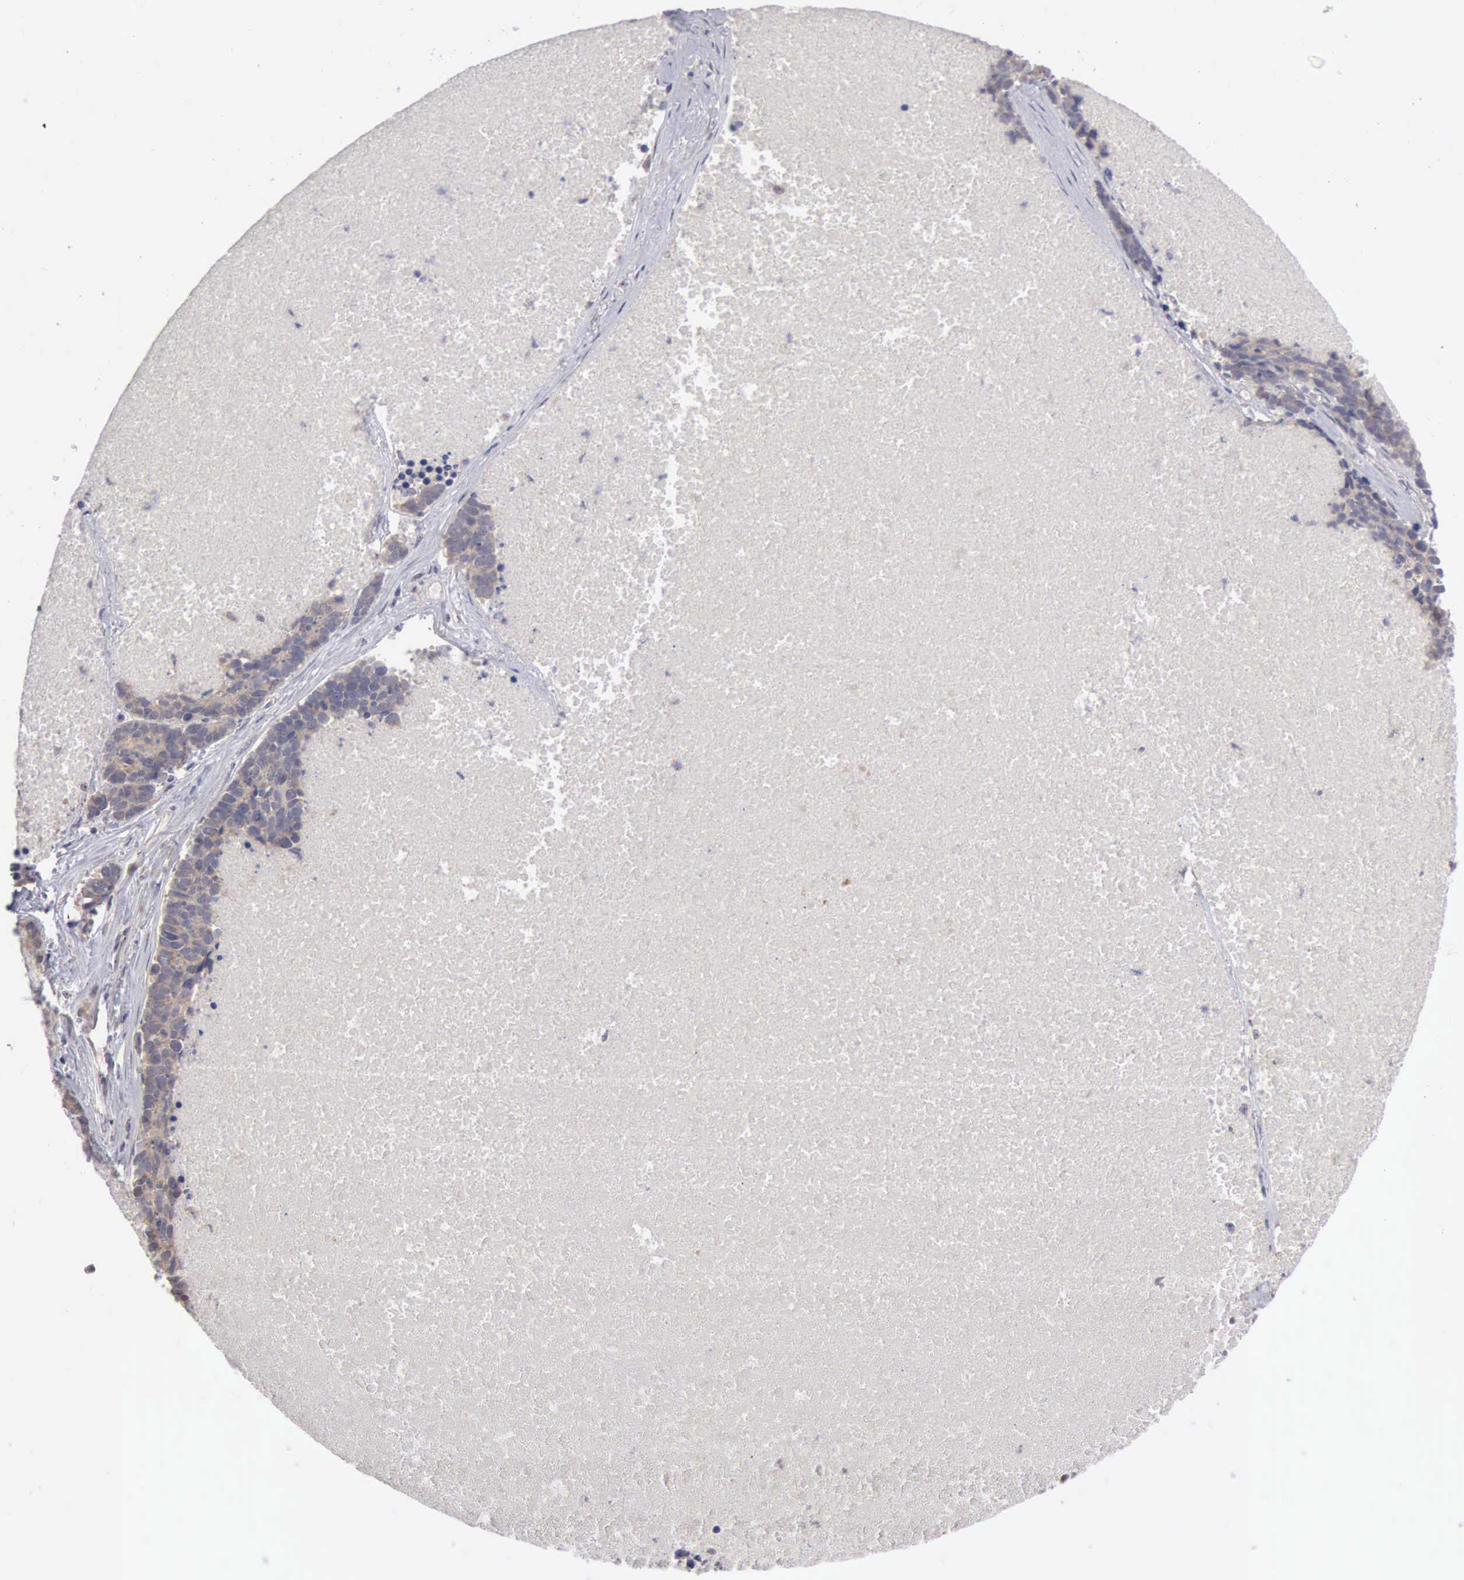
{"staining": {"intensity": "weak", "quantity": ">75%", "location": "cytoplasmic/membranous"}, "tissue": "lung cancer", "cell_type": "Tumor cells", "image_type": "cancer", "snomed": [{"axis": "morphology", "description": "Neoplasm, malignant, NOS"}, {"axis": "topography", "description": "Lung"}], "caption": "Approximately >75% of tumor cells in lung cancer (malignant neoplasm) display weak cytoplasmic/membranous protein positivity as visualized by brown immunohistochemical staining.", "gene": "AMN", "patient": {"sex": "female", "age": 75}}